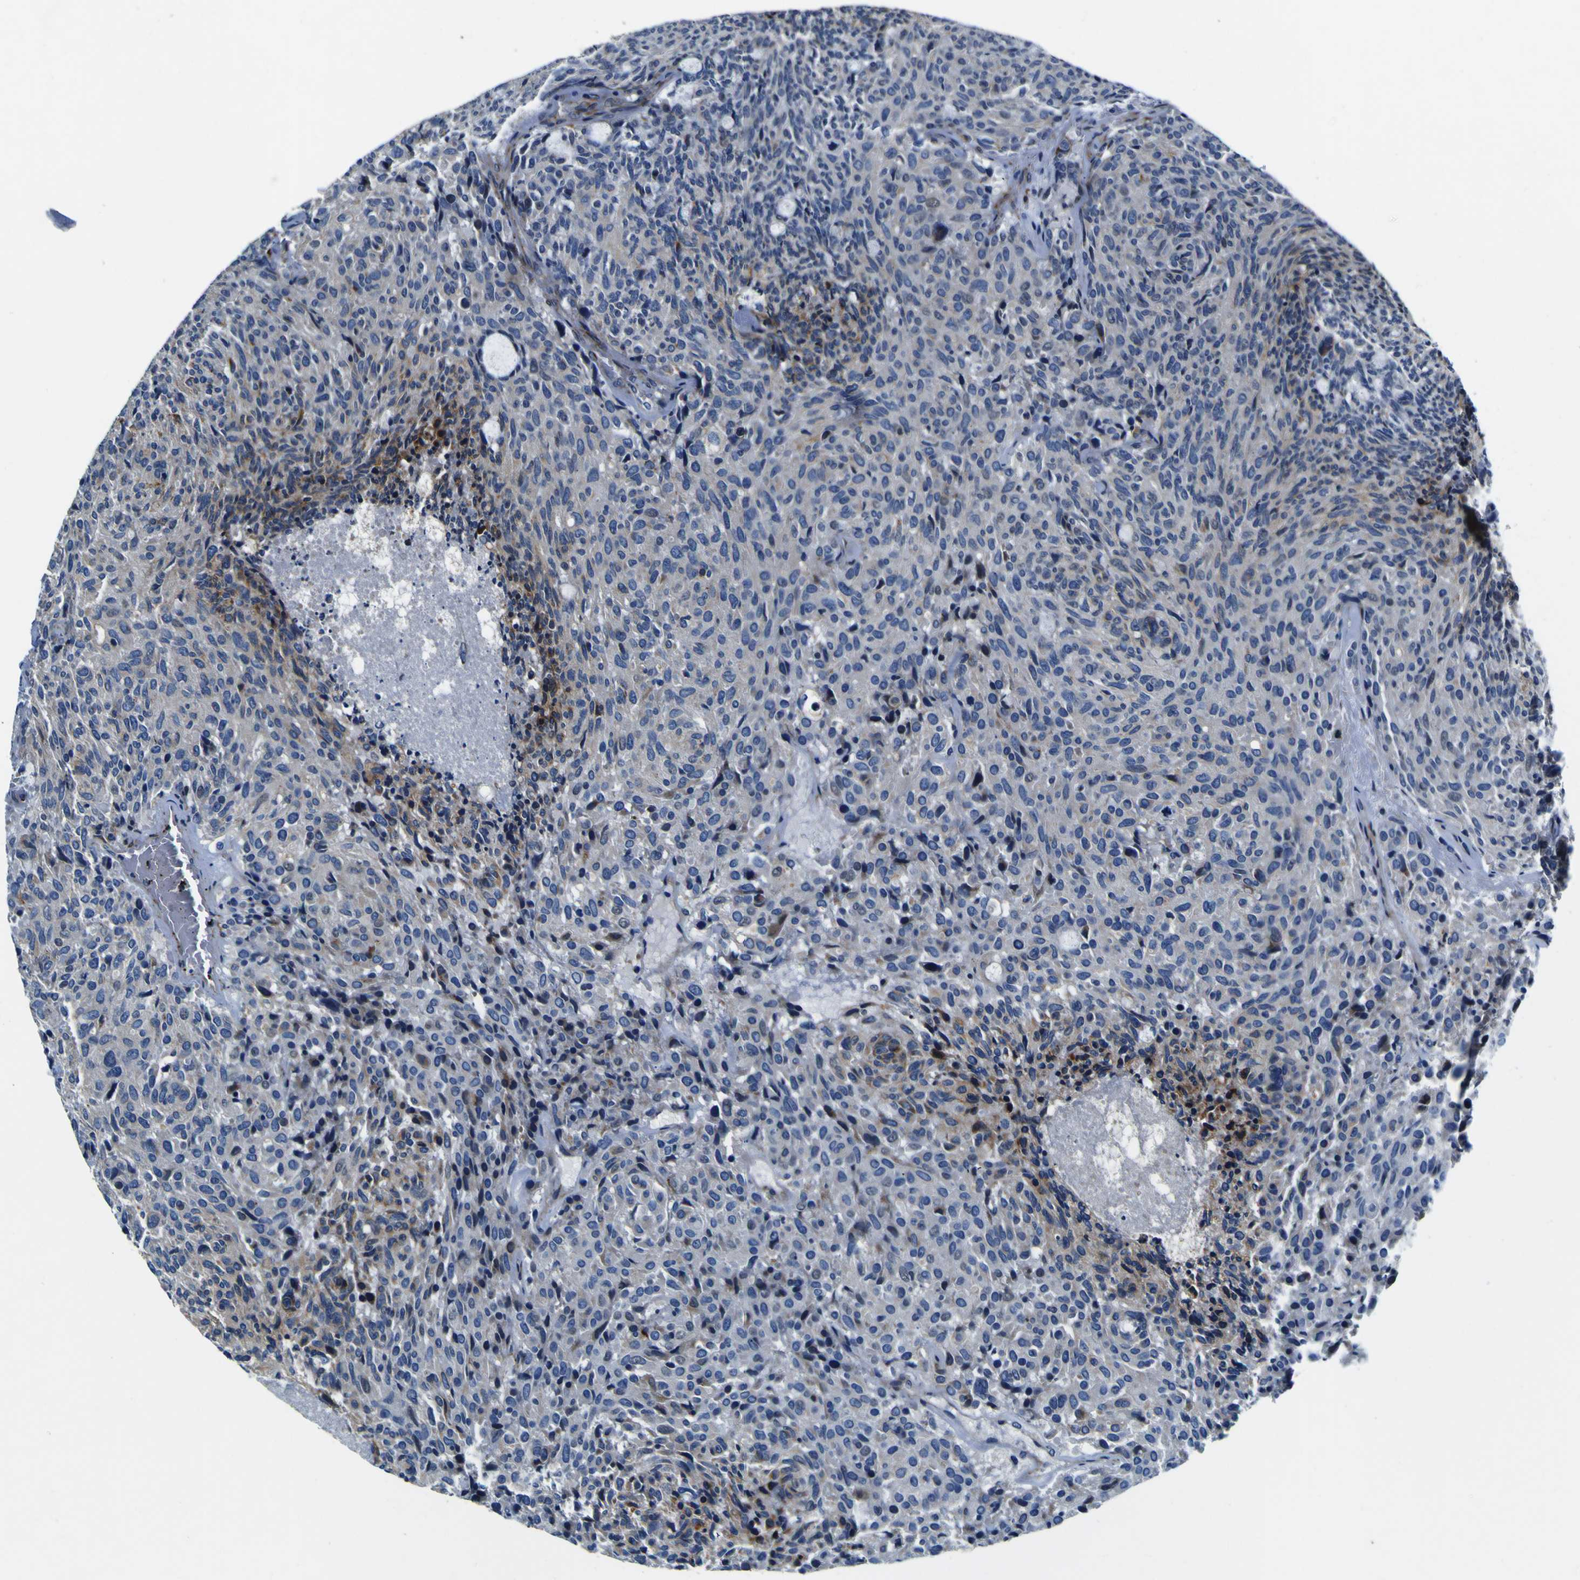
{"staining": {"intensity": "weak", "quantity": "25%-75%", "location": "cytoplasmic/membranous"}, "tissue": "carcinoid", "cell_type": "Tumor cells", "image_type": "cancer", "snomed": [{"axis": "morphology", "description": "Carcinoid, malignant, NOS"}, {"axis": "topography", "description": "Pancreas"}], "caption": "High-magnification brightfield microscopy of malignant carcinoid stained with DAB (brown) and counterstained with hematoxylin (blue). tumor cells exhibit weak cytoplasmic/membranous staining is identified in approximately25%-75% of cells.", "gene": "AGAP3", "patient": {"sex": "female", "age": 54}}